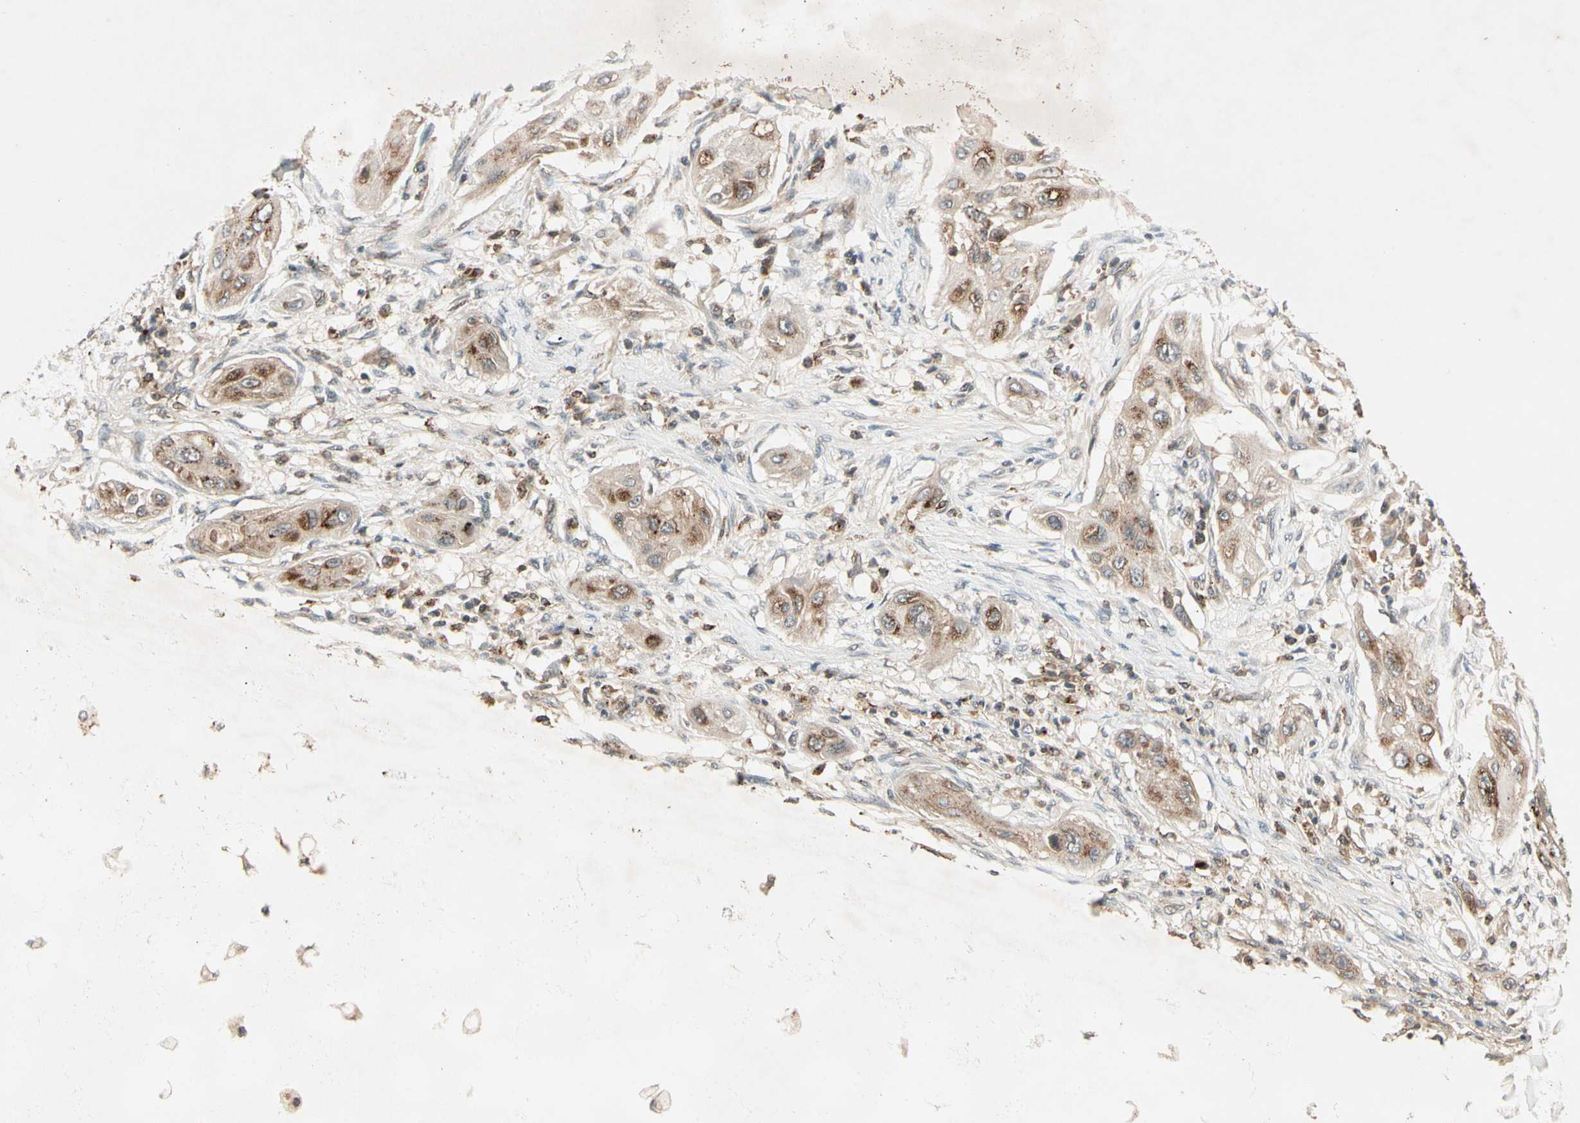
{"staining": {"intensity": "moderate", "quantity": ">75%", "location": "cytoplasmic/membranous"}, "tissue": "lung cancer", "cell_type": "Tumor cells", "image_type": "cancer", "snomed": [{"axis": "morphology", "description": "Squamous cell carcinoma, NOS"}, {"axis": "topography", "description": "Lung"}], "caption": "A photomicrograph showing moderate cytoplasmic/membranous expression in about >75% of tumor cells in lung squamous cell carcinoma, as visualized by brown immunohistochemical staining.", "gene": "FLOT1", "patient": {"sex": "female", "age": 47}}